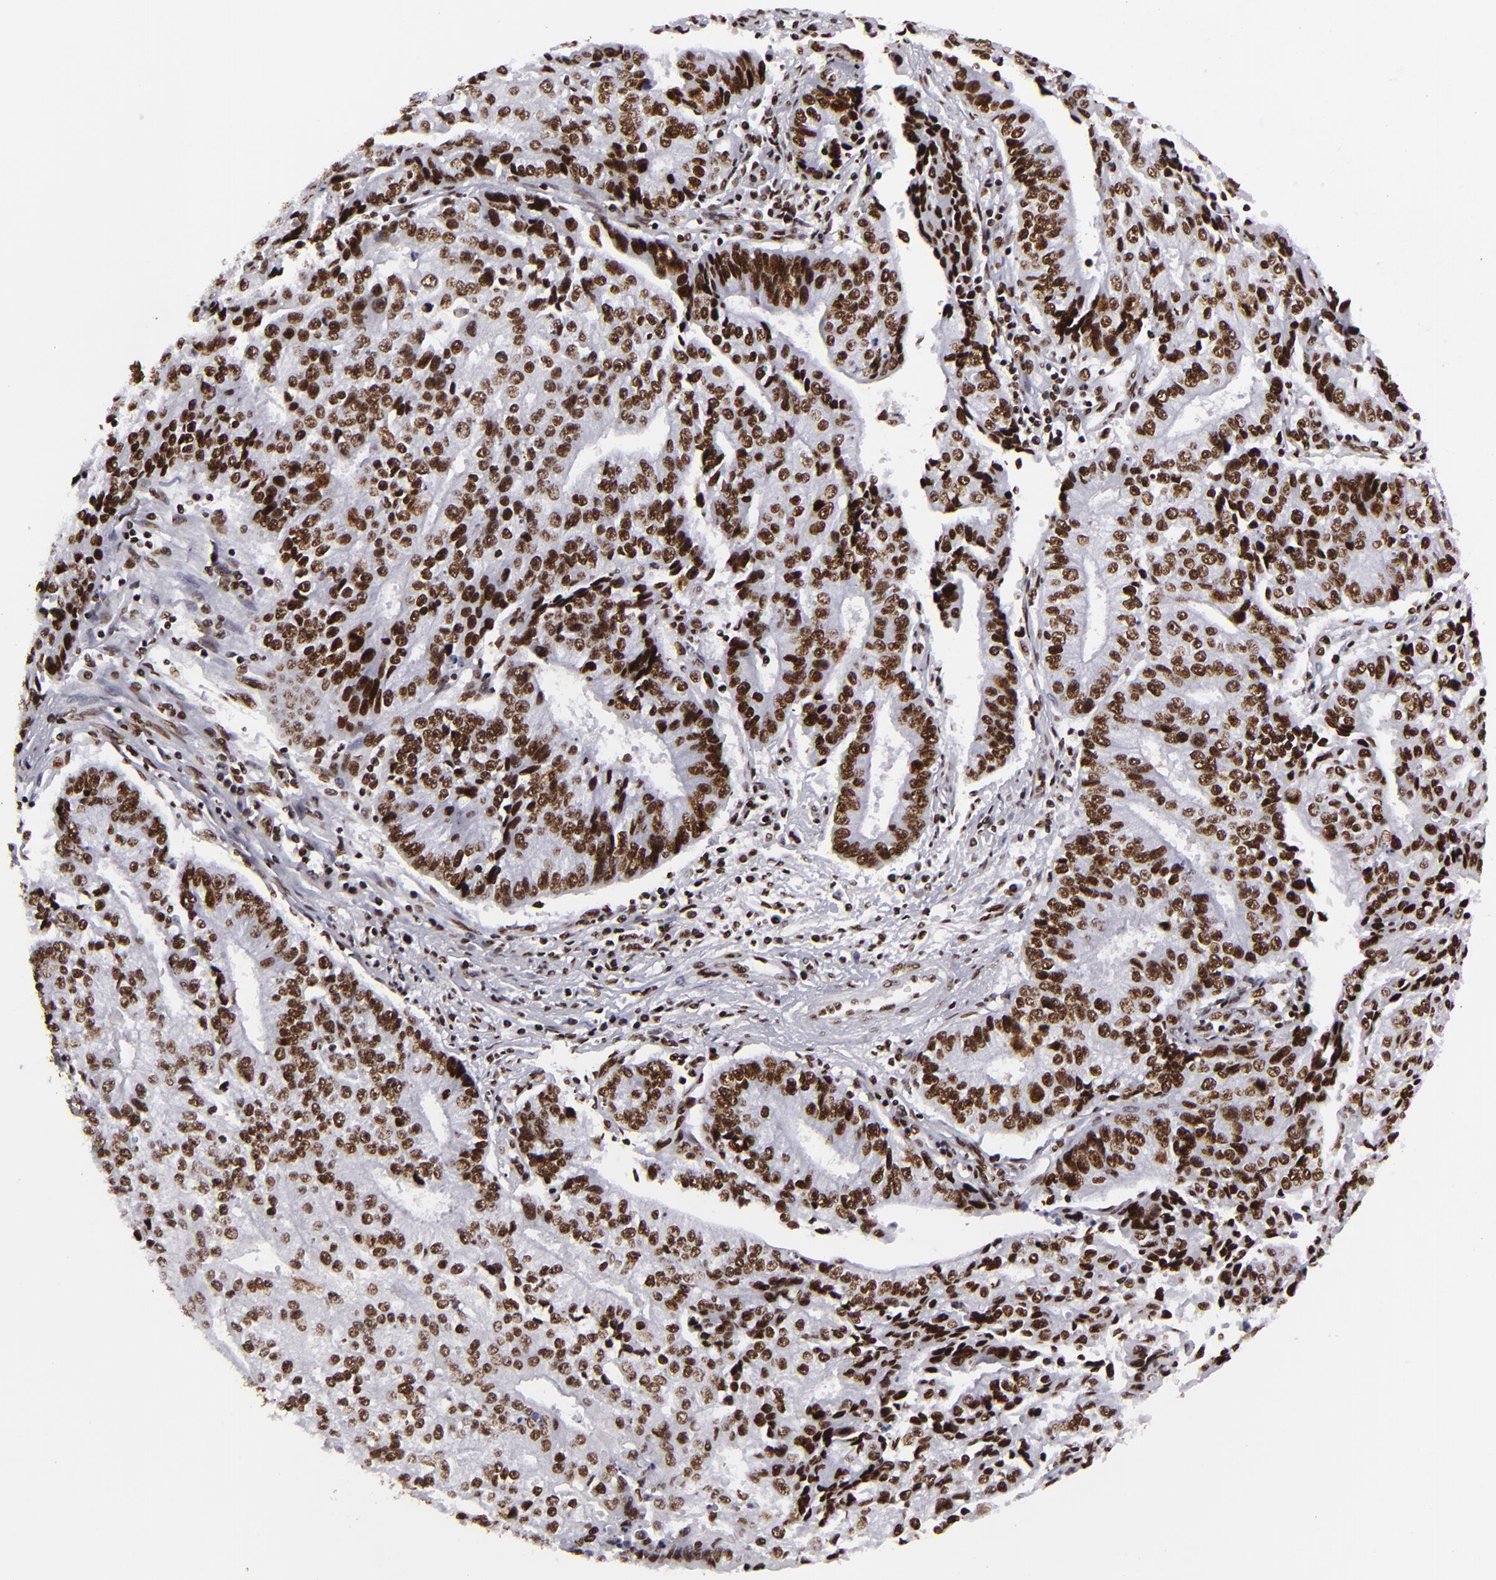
{"staining": {"intensity": "strong", "quantity": ">75%", "location": "nuclear"}, "tissue": "endometrial cancer", "cell_type": "Tumor cells", "image_type": "cancer", "snomed": [{"axis": "morphology", "description": "Adenocarcinoma, NOS"}, {"axis": "topography", "description": "Endometrium"}], "caption": "Immunohistochemical staining of human adenocarcinoma (endometrial) displays strong nuclear protein expression in approximately >75% of tumor cells.", "gene": "SAFB", "patient": {"sex": "female", "age": 75}}